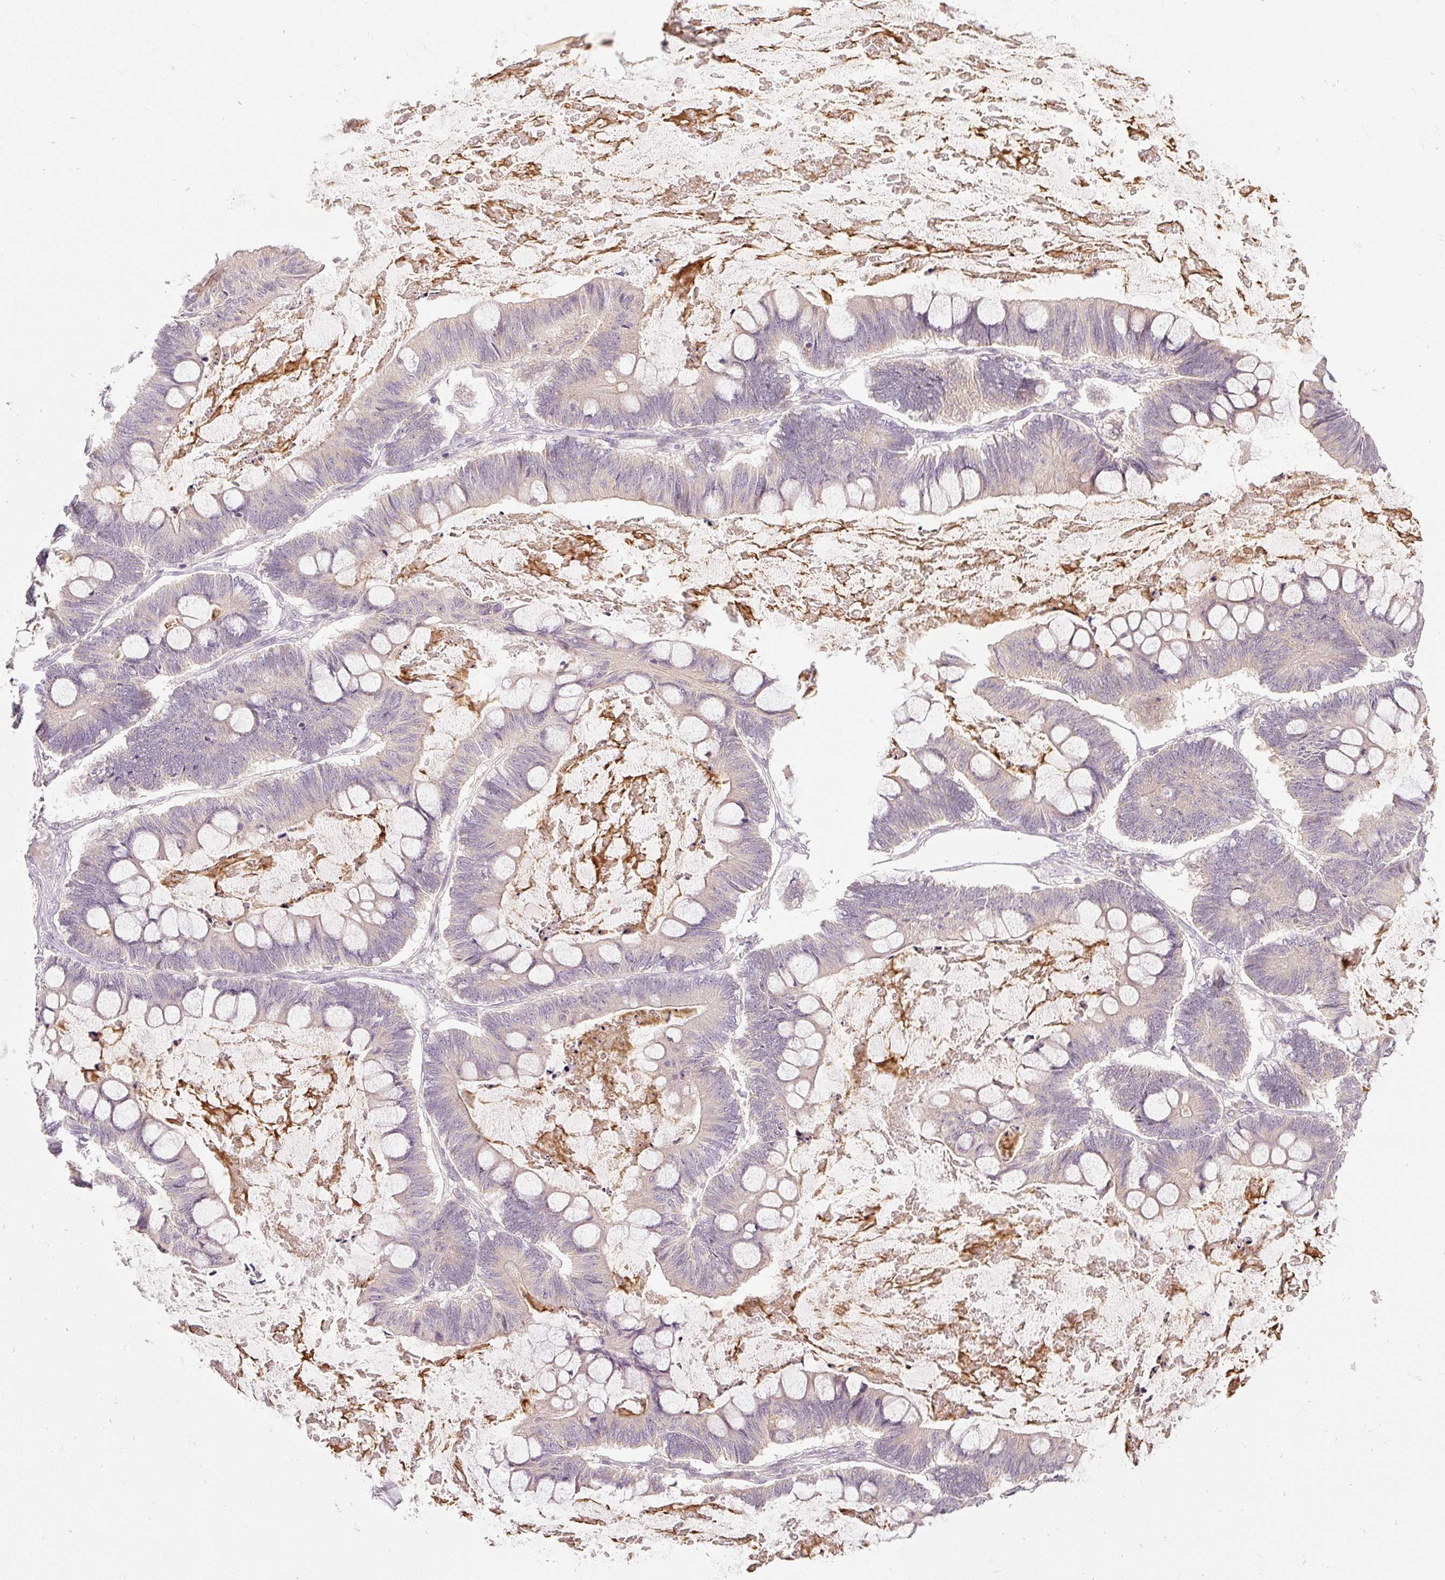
{"staining": {"intensity": "negative", "quantity": "none", "location": "none"}, "tissue": "ovarian cancer", "cell_type": "Tumor cells", "image_type": "cancer", "snomed": [{"axis": "morphology", "description": "Cystadenocarcinoma, mucinous, NOS"}, {"axis": "topography", "description": "Ovary"}], "caption": "Immunohistochemical staining of mucinous cystadenocarcinoma (ovarian) exhibits no significant expression in tumor cells.", "gene": "CTTNBP2", "patient": {"sex": "female", "age": 61}}